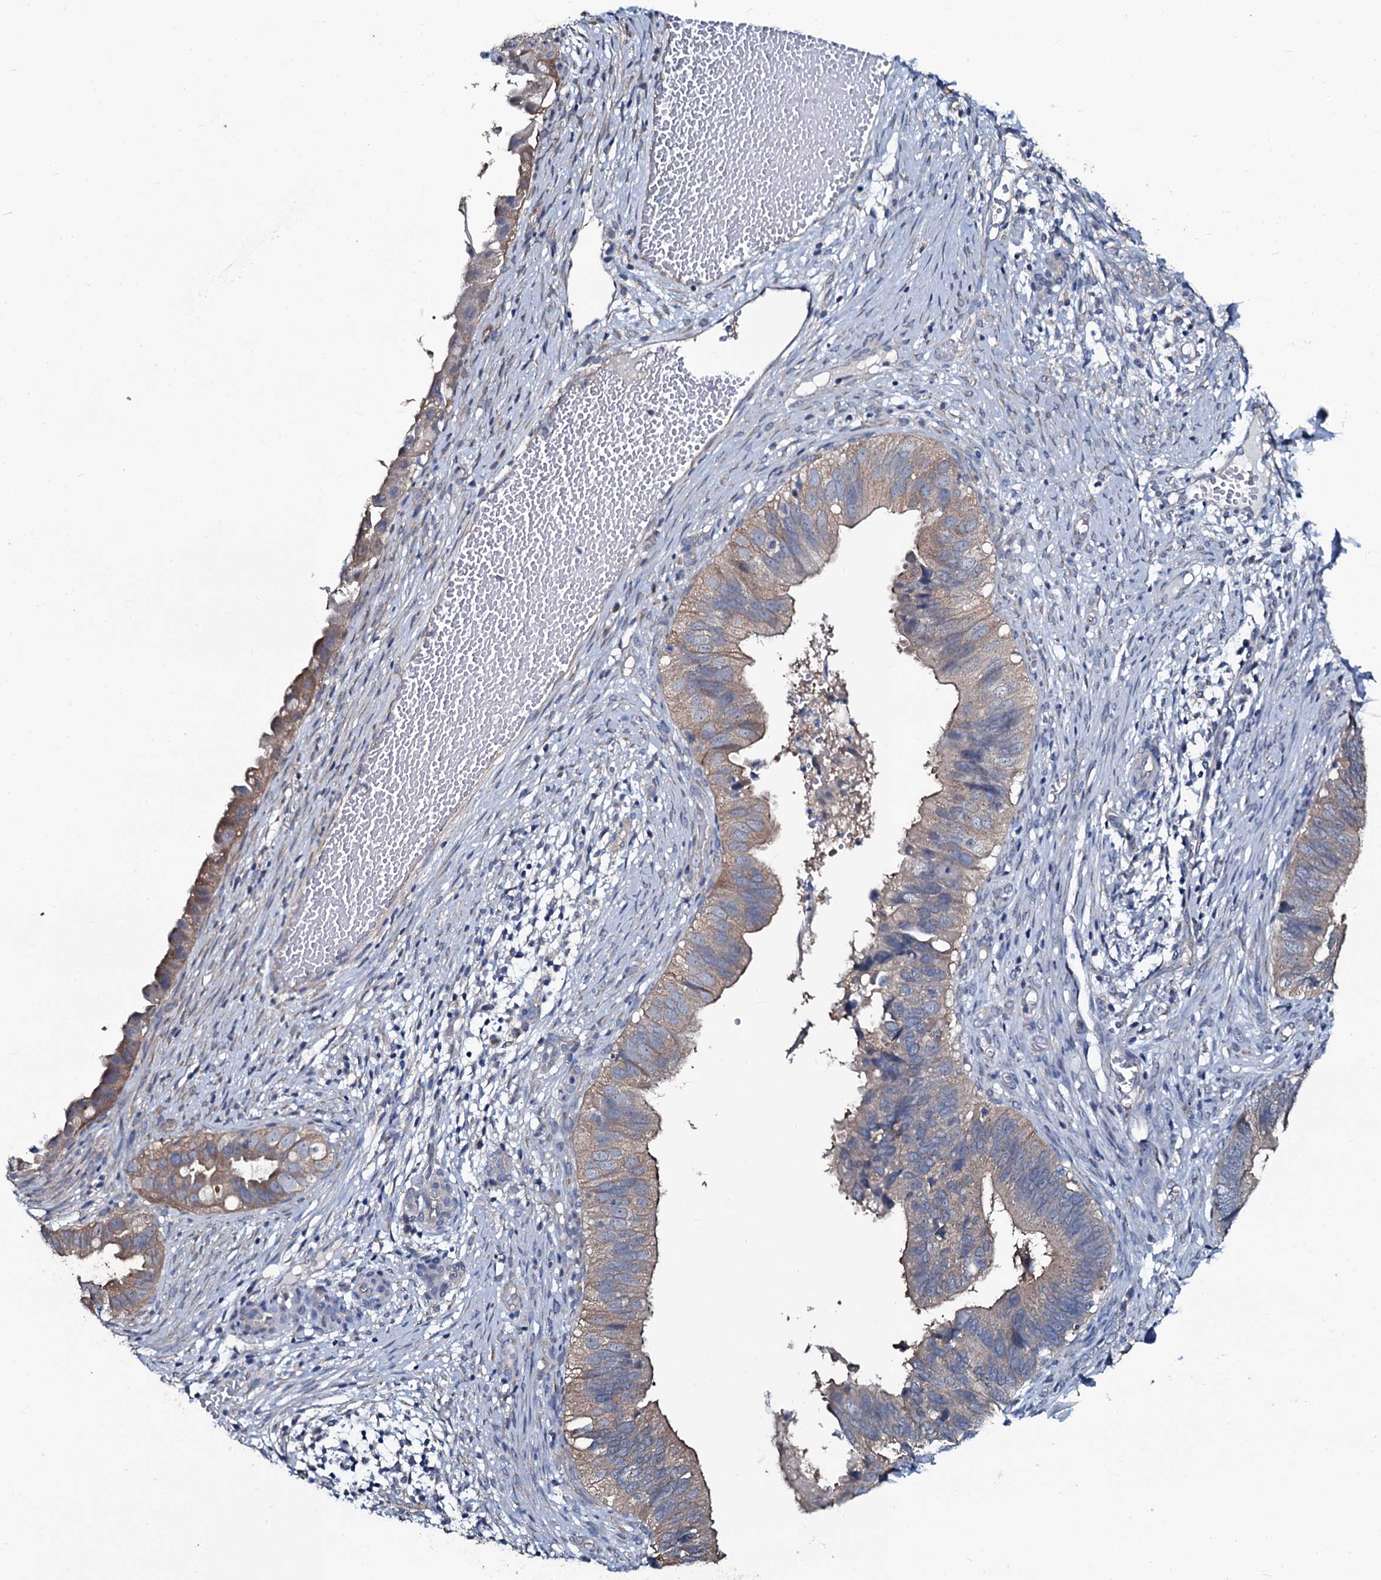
{"staining": {"intensity": "moderate", "quantity": ">75%", "location": "cytoplasmic/membranous"}, "tissue": "cervical cancer", "cell_type": "Tumor cells", "image_type": "cancer", "snomed": [{"axis": "morphology", "description": "Adenocarcinoma, NOS"}, {"axis": "topography", "description": "Cervix"}], "caption": "Immunohistochemical staining of human adenocarcinoma (cervical) demonstrates medium levels of moderate cytoplasmic/membranous protein expression in about >75% of tumor cells. (Brightfield microscopy of DAB IHC at high magnification).", "gene": "USPL1", "patient": {"sex": "female", "age": 42}}